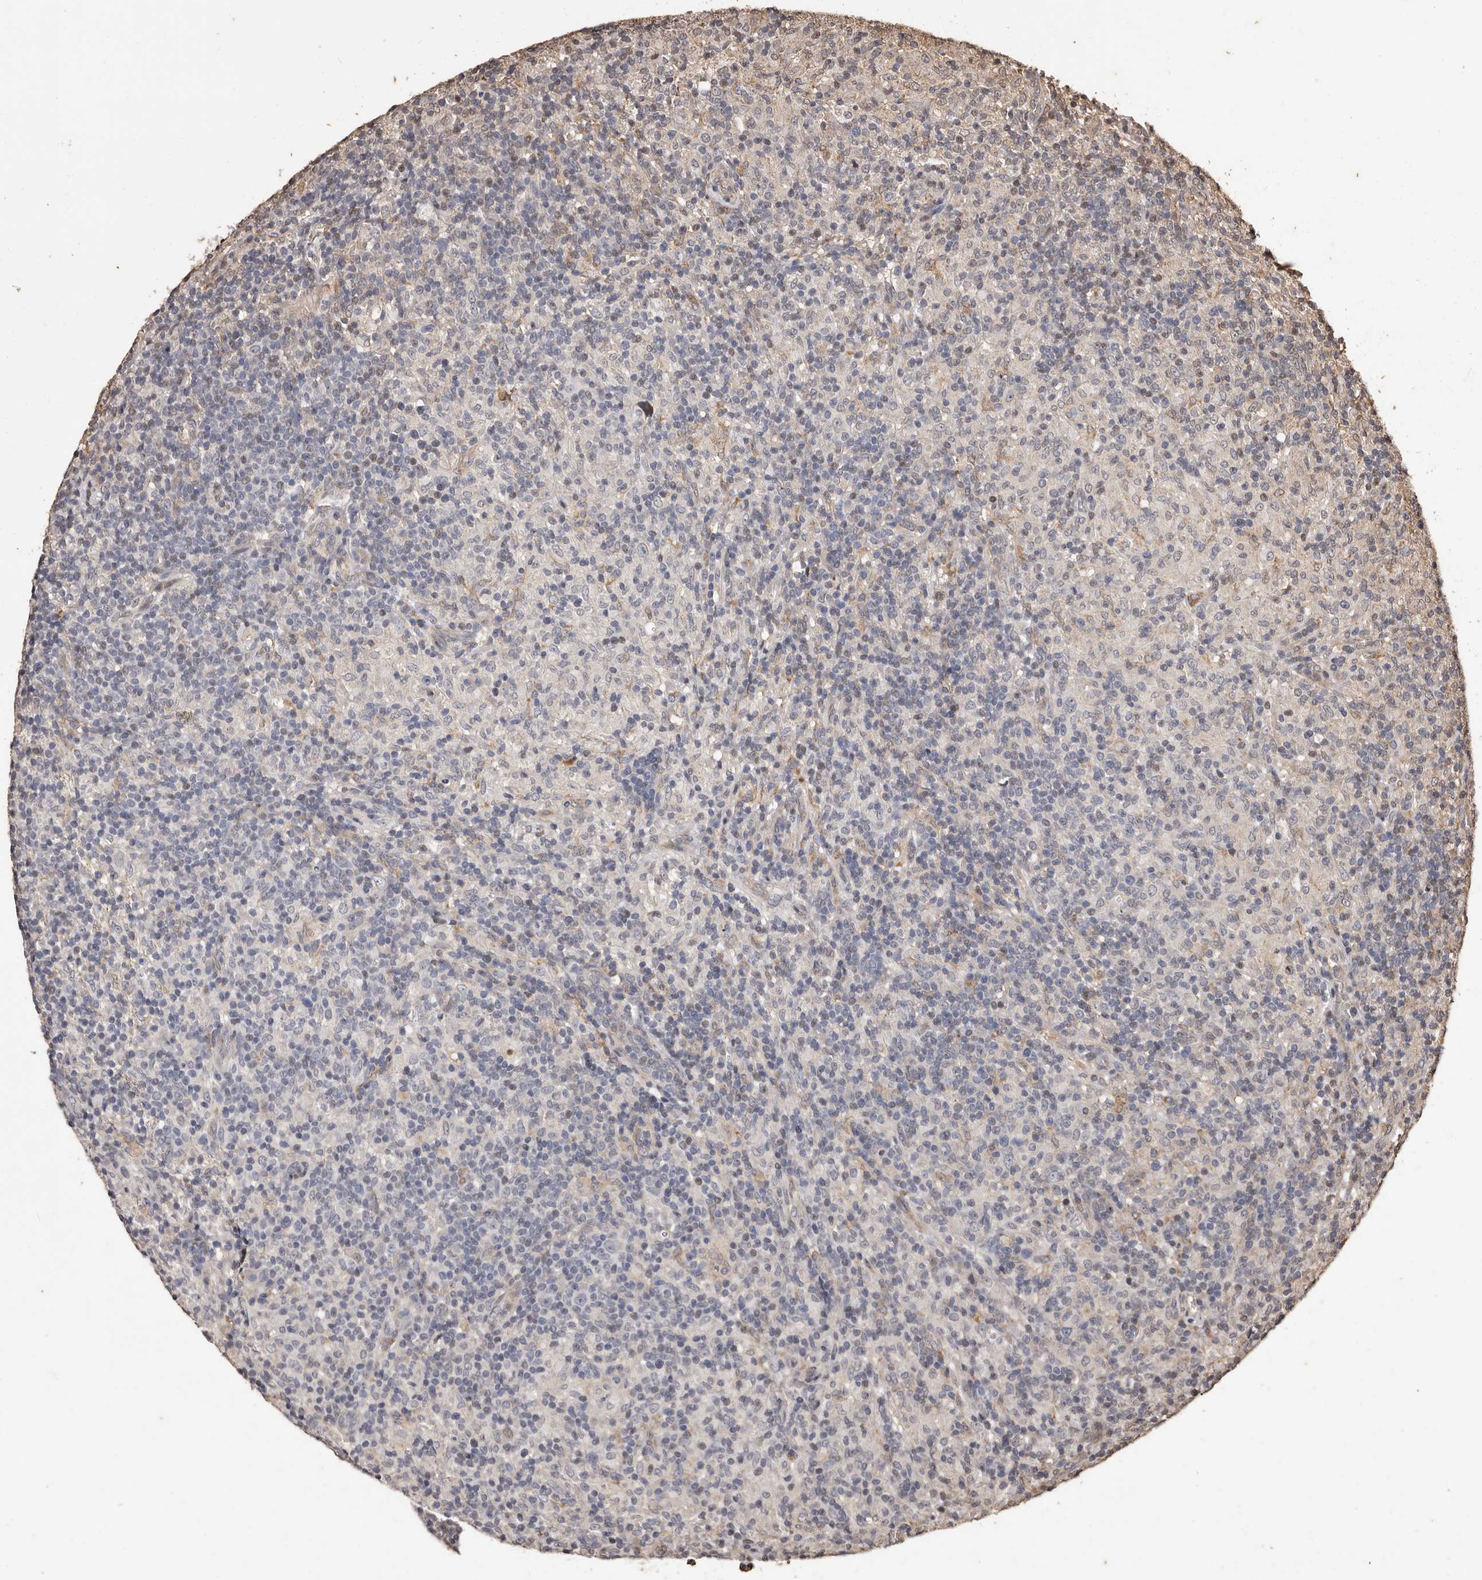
{"staining": {"intensity": "negative", "quantity": "none", "location": "none"}, "tissue": "lymphoma", "cell_type": "Tumor cells", "image_type": "cancer", "snomed": [{"axis": "morphology", "description": "Hodgkin's disease, NOS"}, {"axis": "topography", "description": "Lymph node"}], "caption": "The image exhibits no significant staining in tumor cells of Hodgkin's disease.", "gene": "NAV1", "patient": {"sex": "male", "age": 70}}